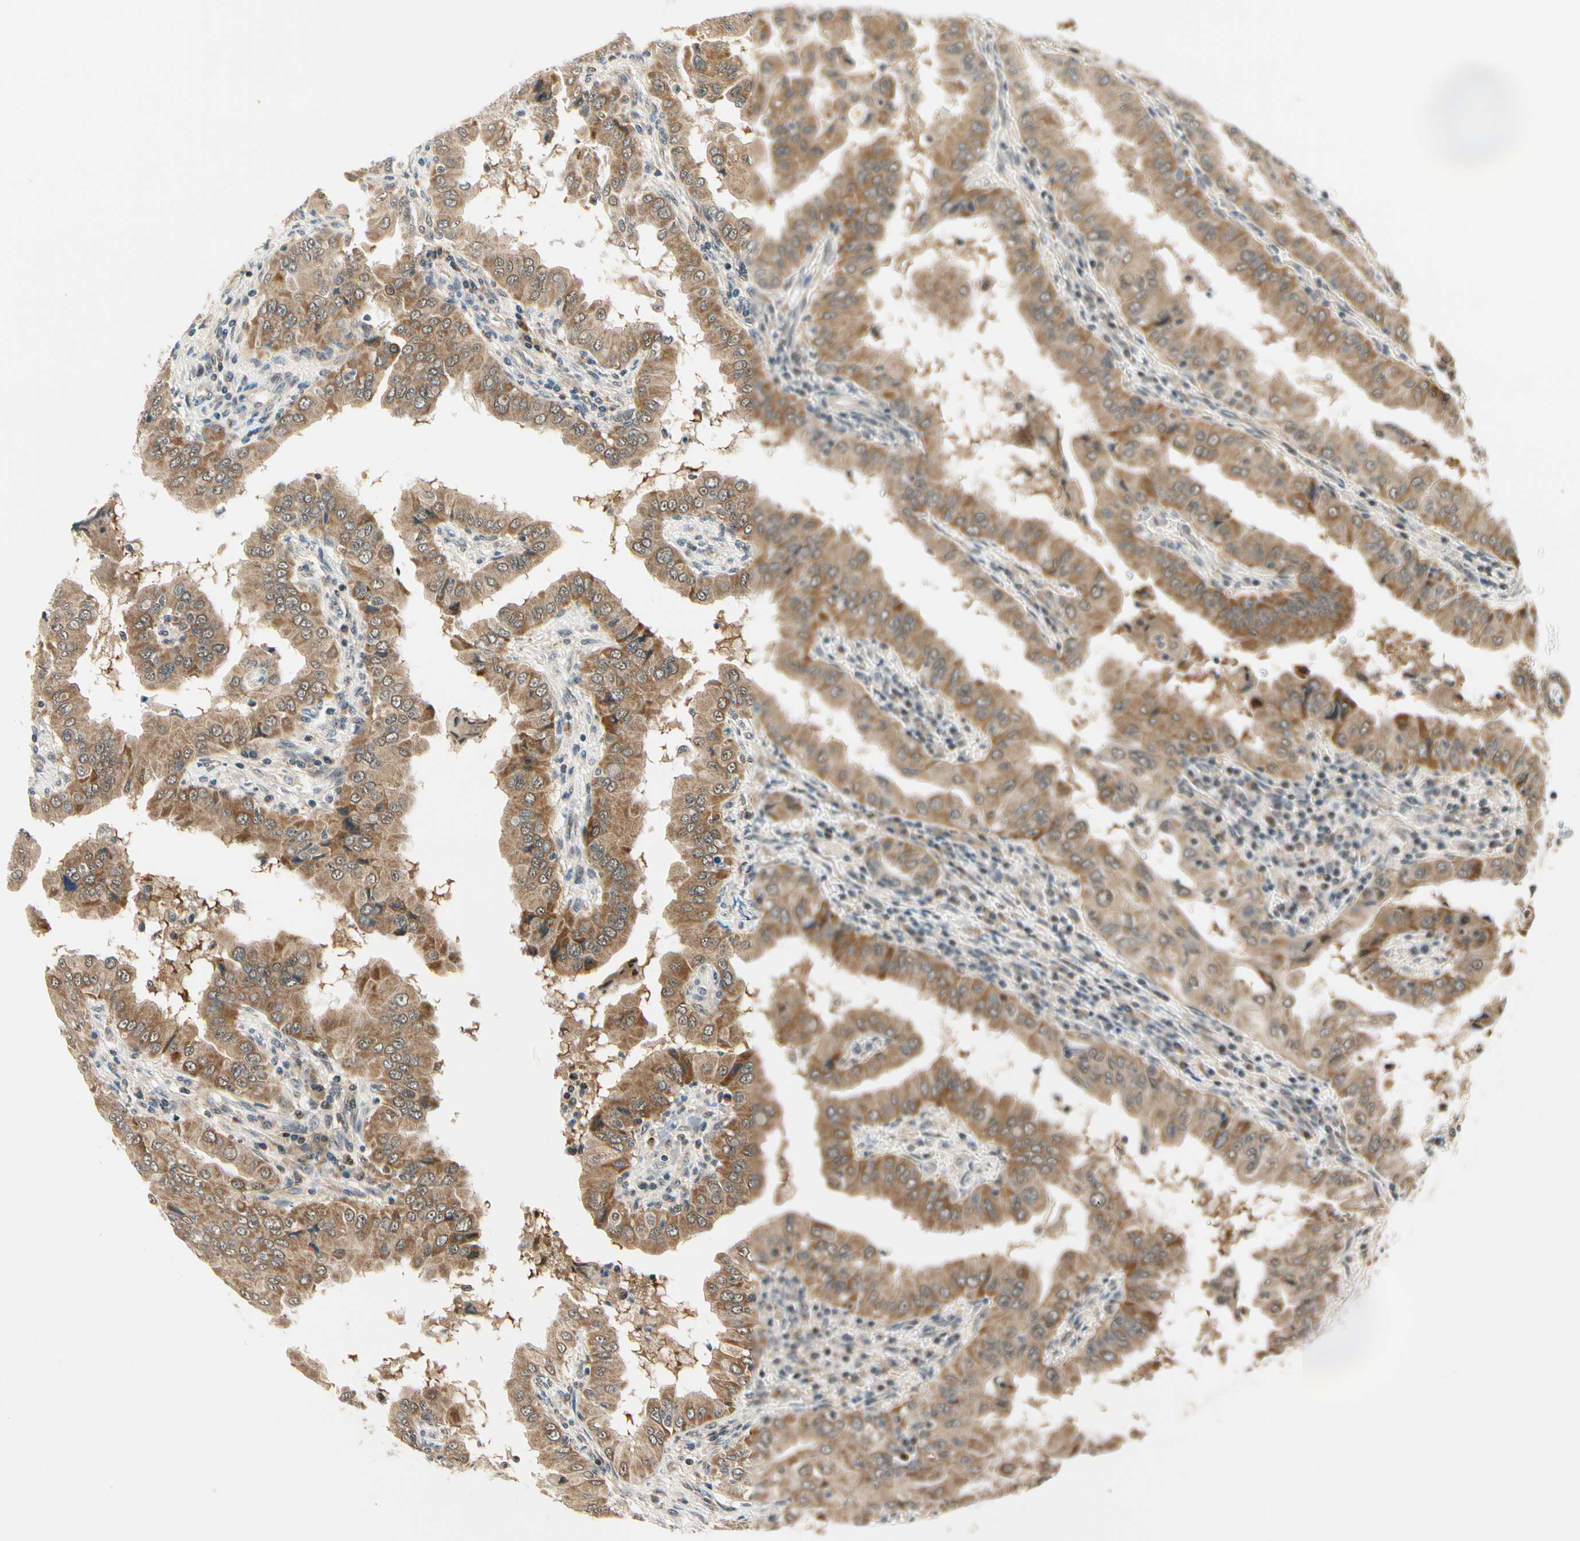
{"staining": {"intensity": "strong", "quantity": ">75%", "location": "cytoplasmic/membranous"}, "tissue": "thyroid cancer", "cell_type": "Tumor cells", "image_type": "cancer", "snomed": [{"axis": "morphology", "description": "Papillary adenocarcinoma, NOS"}, {"axis": "topography", "description": "Thyroid gland"}], "caption": "DAB immunohistochemical staining of thyroid cancer (papillary adenocarcinoma) shows strong cytoplasmic/membranous protein staining in about >75% of tumor cells.", "gene": "PDK2", "patient": {"sex": "male", "age": 33}}